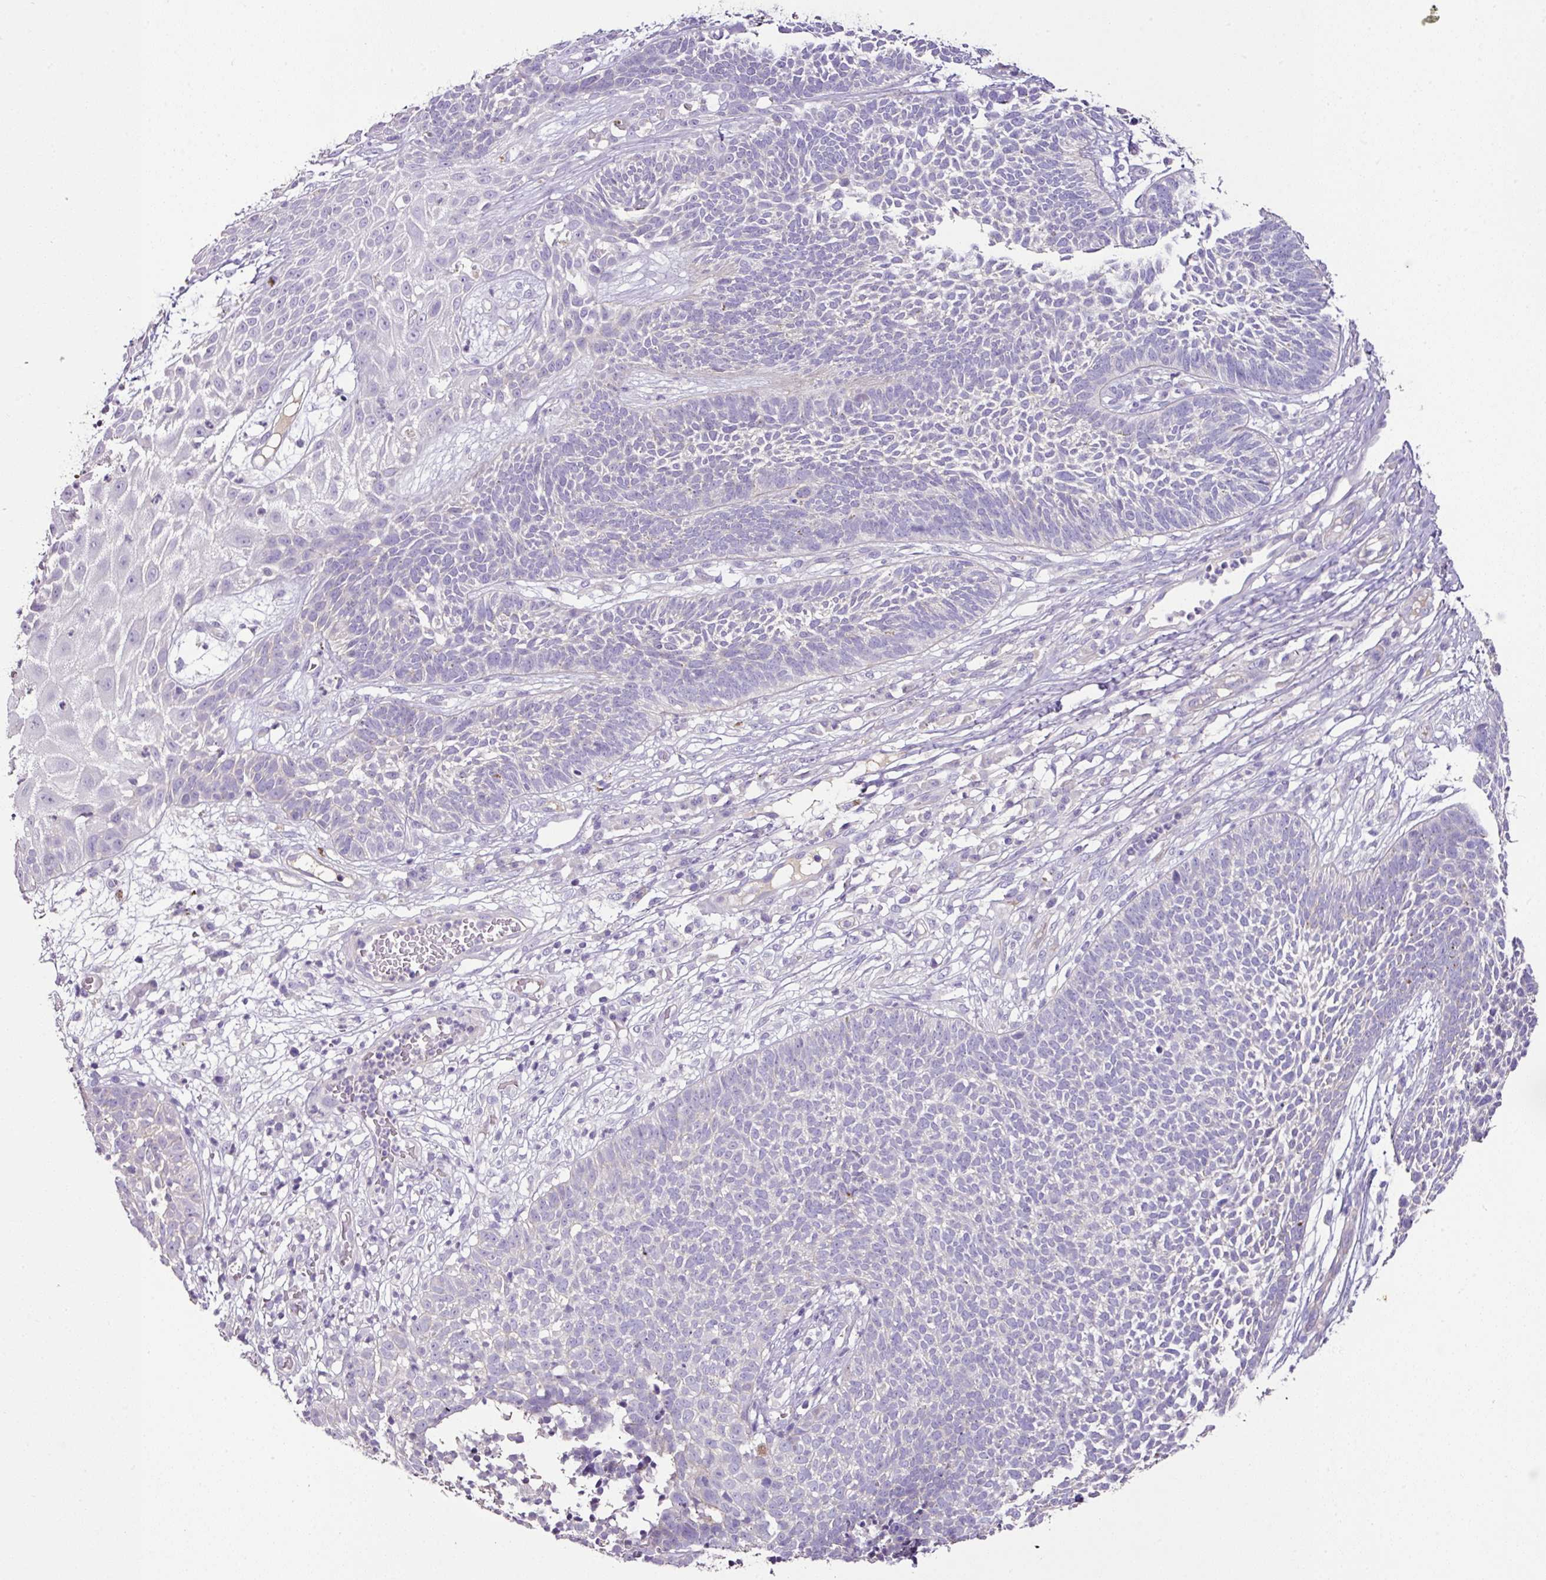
{"staining": {"intensity": "negative", "quantity": "none", "location": "none"}, "tissue": "skin cancer", "cell_type": "Tumor cells", "image_type": "cancer", "snomed": [{"axis": "morphology", "description": "Basal cell carcinoma"}, {"axis": "topography", "description": "Skin"}], "caption": "The IHC photomicrograph has no significant expression in tumor cells of skin cancer (basal cell carcinoma) tissue.", "gene": "AGR3", "patient": {"sex": "female", "age": 84}}